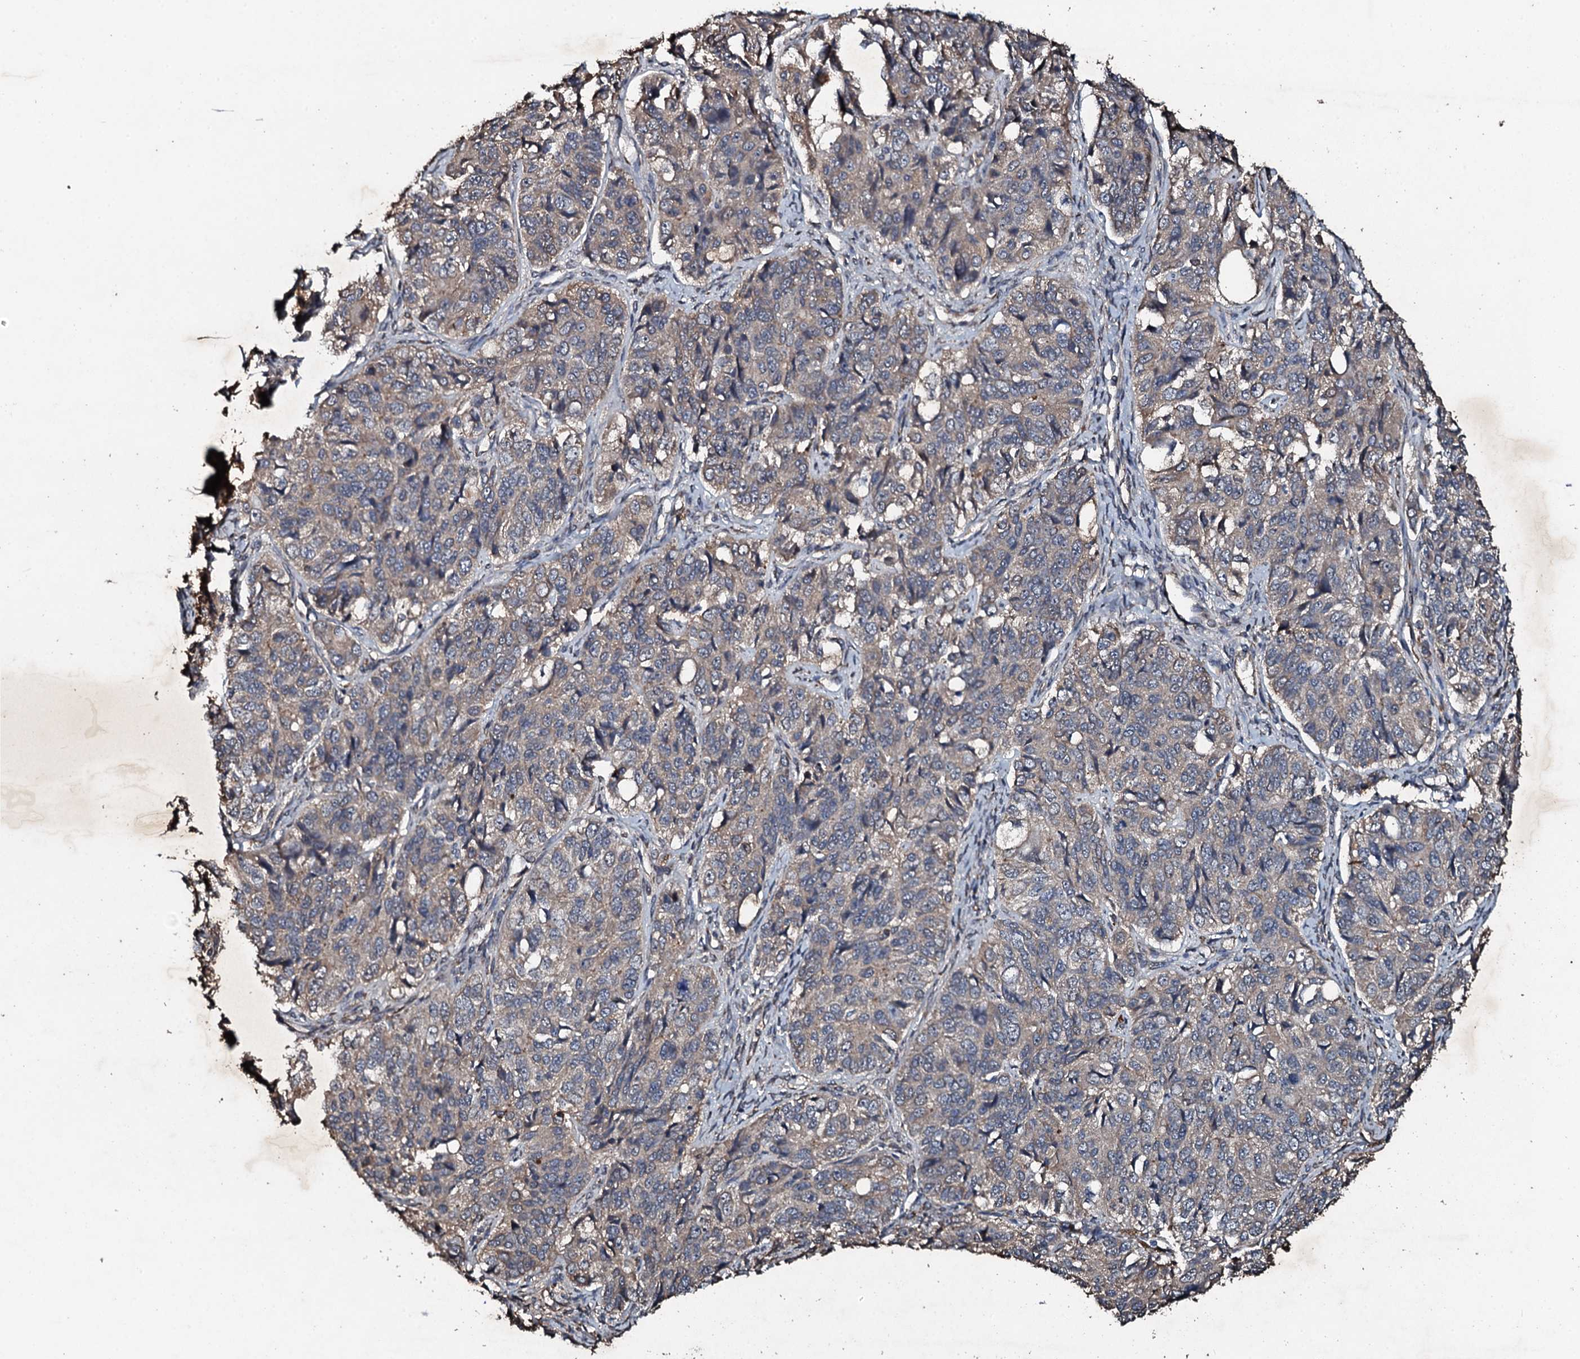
{"staining": {"intensity": "weak", "quantity": ">75%", "location": "cytoplasmic/membranous"}, "tissue": "ovarian cancer", "cell_type": "Tumor cells", "image_type": "cancer", "snomed": [{"axis": "morphology", "description": "Carcinoma, endometroid"}, {"axis": "topography", "description": "Ovary"}], "caption": "Ovarian cancer (endometroid carcinoma) was stained to show a protein in brown. There is low levels of weak cytoplasmic/membranous positivity in approximately >75% of tumor cells.", "gene": "ADAMTS10", "patient": {"sex": "female", "age": 51}}